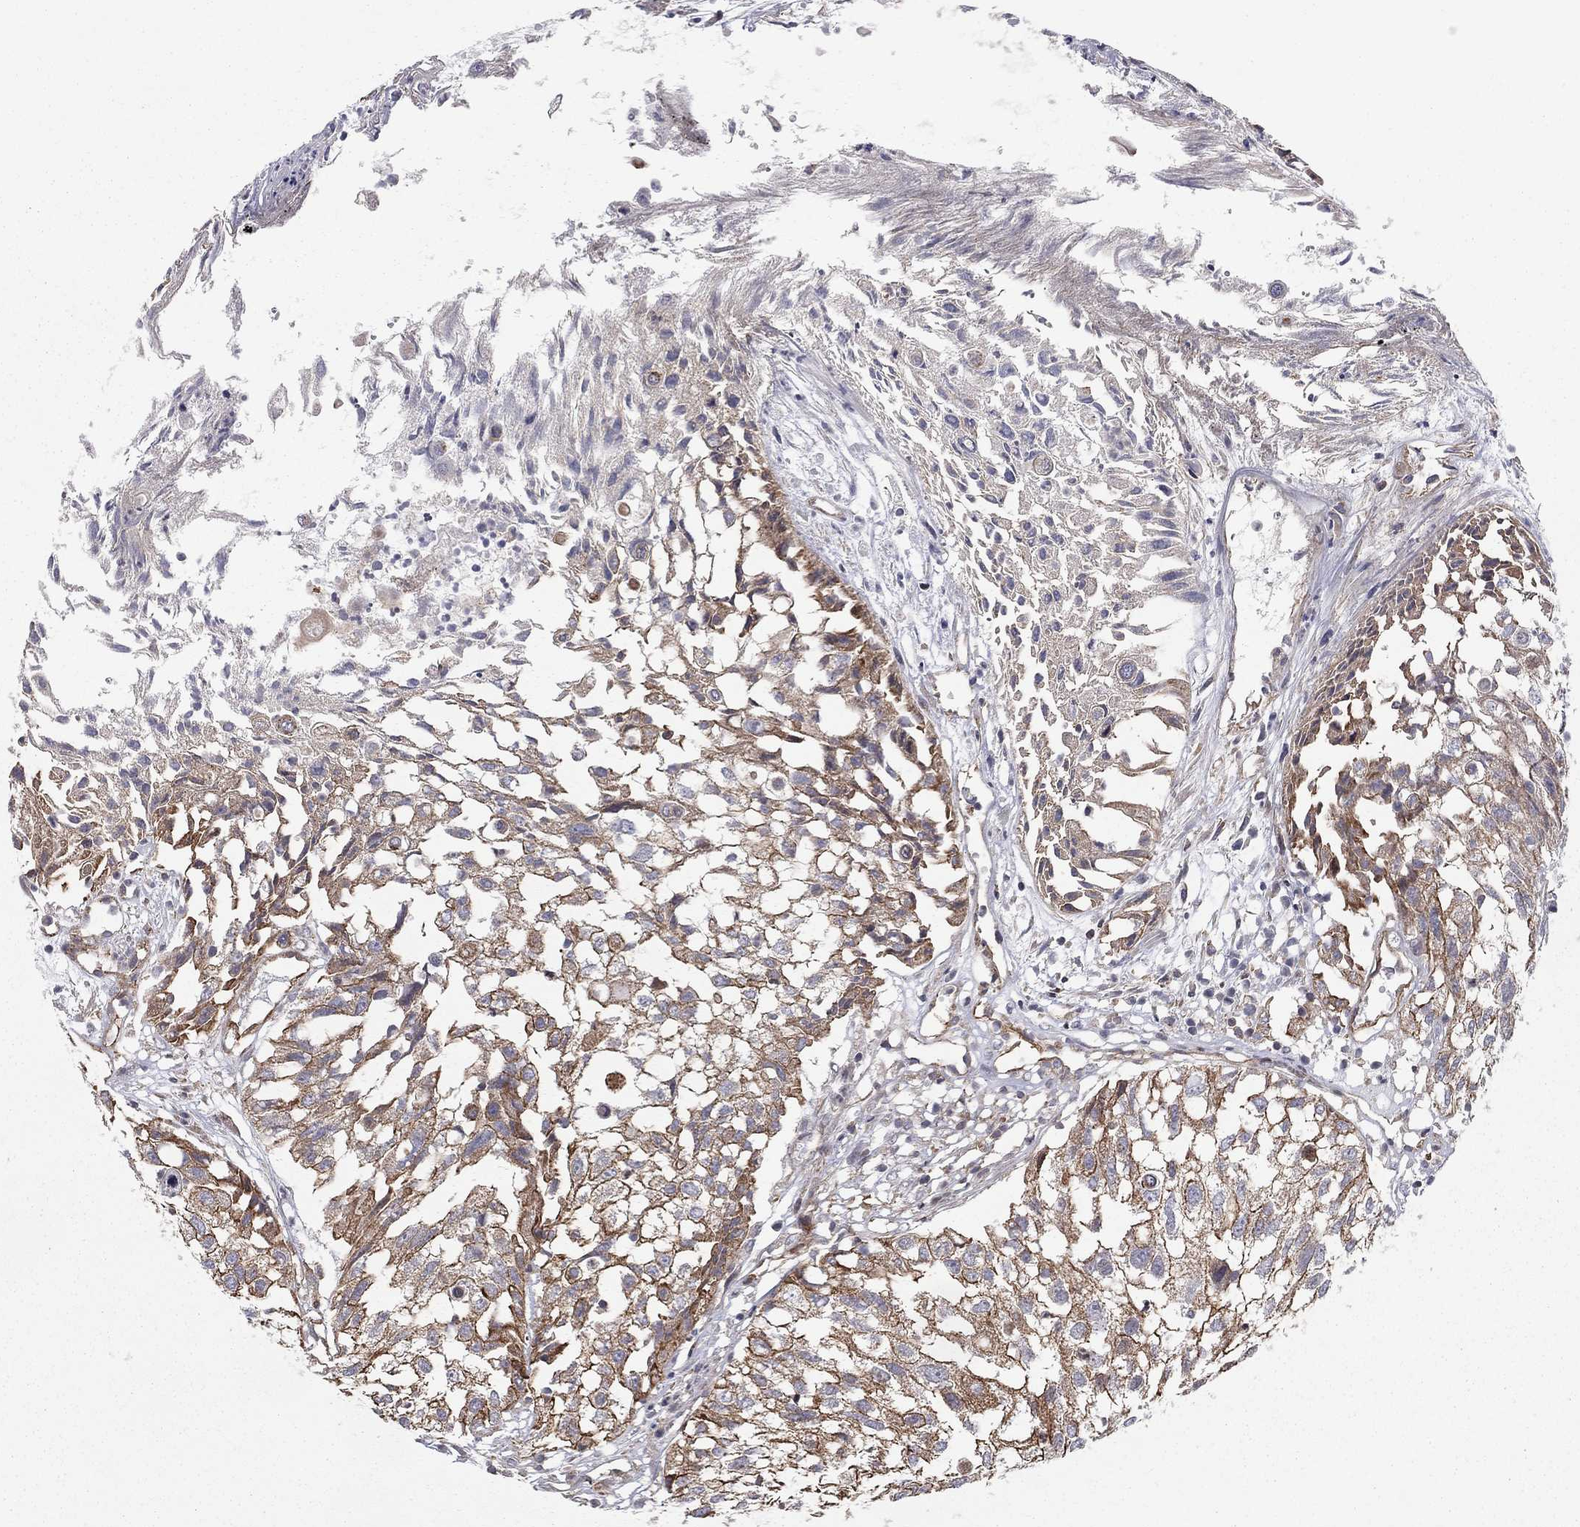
{"staining": {"intensity": "strong", "quantity": "25%-75%", "location": "cytoplasmic/membranous"}, "tissue": "urothelial cancer", "cell_type": "Tumor cells", "image_type": "cancer", "snomed": [{"axis": "morphology", "description": "Urothelial carcinoma, High grade"}, {"axis": "topography", "description": "Urinary bladder"}], "caption": "Immunohistochemical staining of urothelial cancer shows high levels of strong cytoplasmic/membranous expression in about 25%-75% of tumor cells.", "gene": "RASEF", "patient": {"sex": "female", "age": 79}}